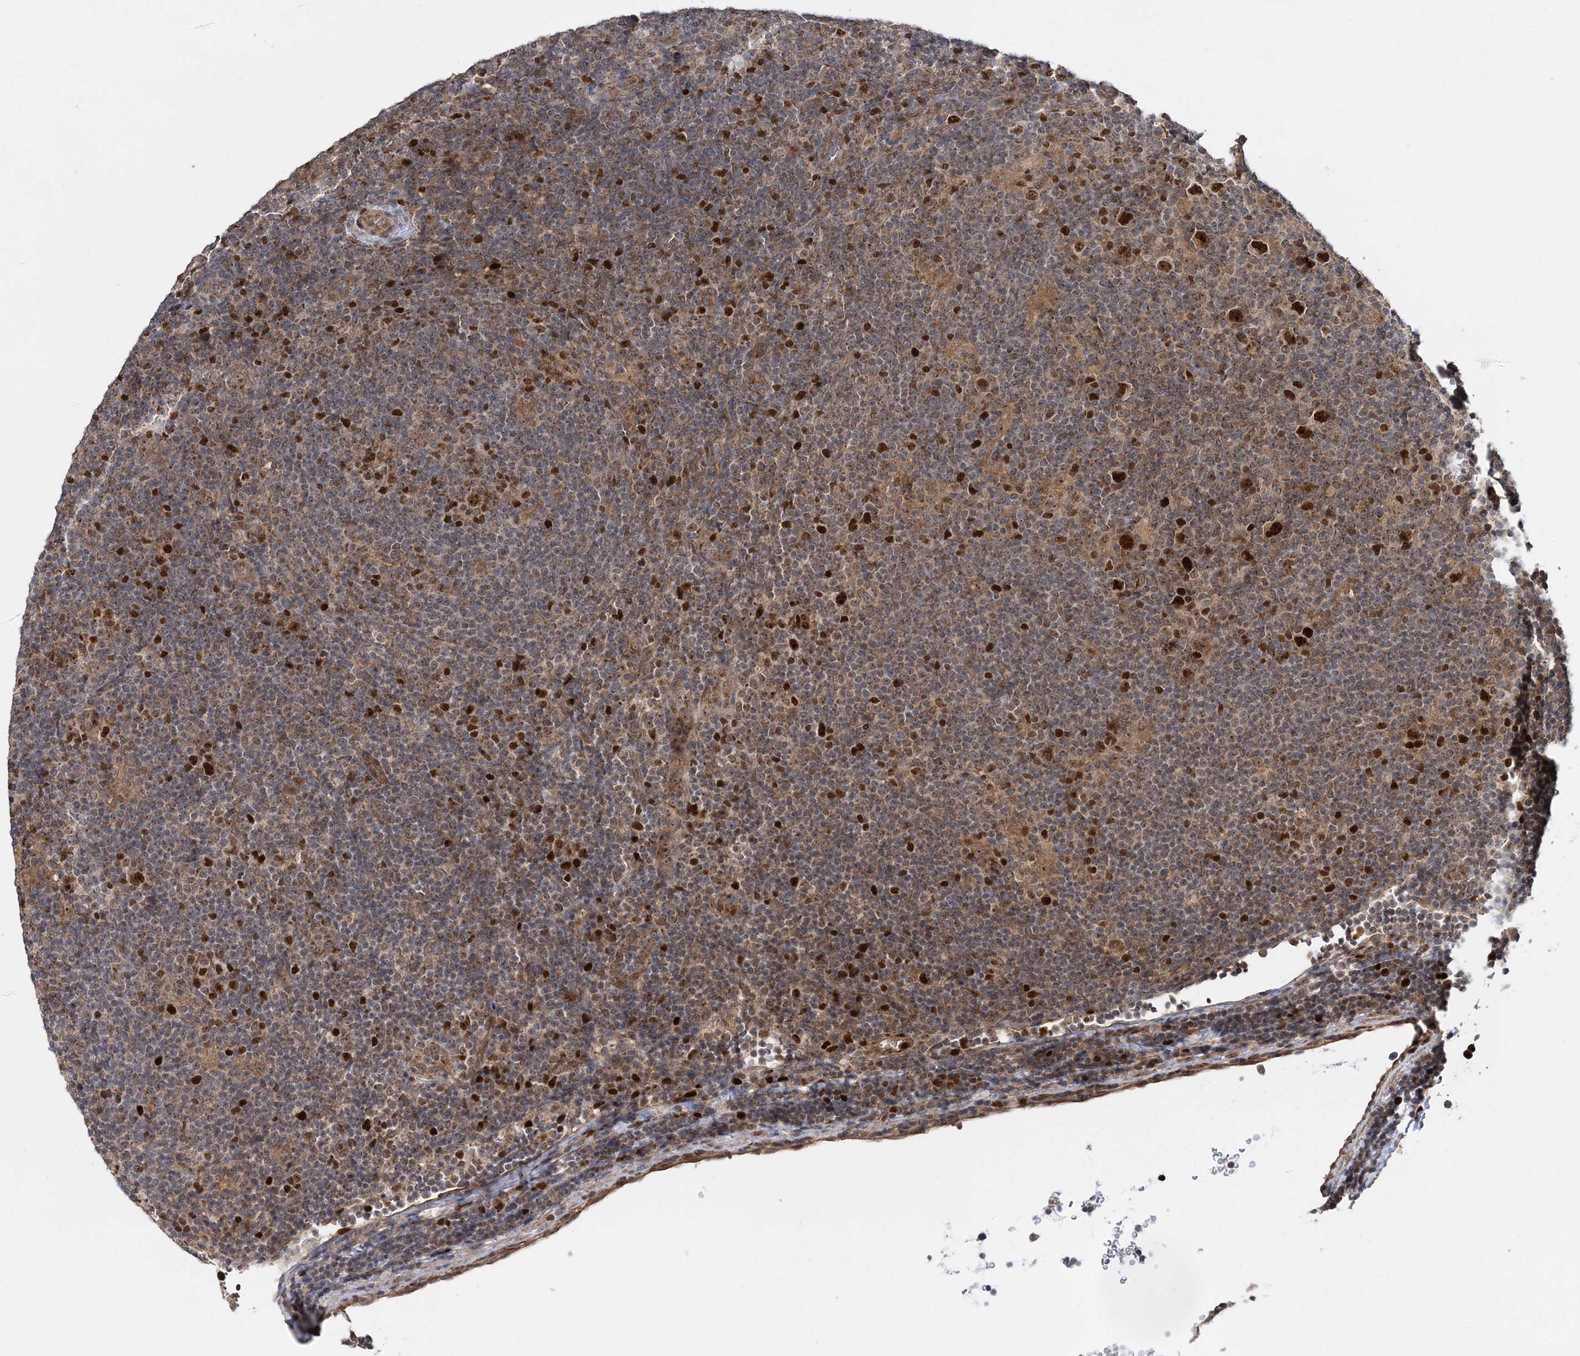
{"staining": {"intensity": "strong", "quantity": ">75%", "location": "nuclear"}, "tissue": "lymphoma", "cell_type": "Tumor cells", "image_type": "cancer", "snomed": [{"axis": "morphology", "description": "Hodgkin's disease, NOS"}, {"axis": "topography", "description": "Lymph node"}], "caption": "Protein staining of lymphoma tissue reveals strong nuclear positivity in about >75% of tumor cells.", "gene": "KIF4A", "patient": {"sex": "female", "age": 57}}